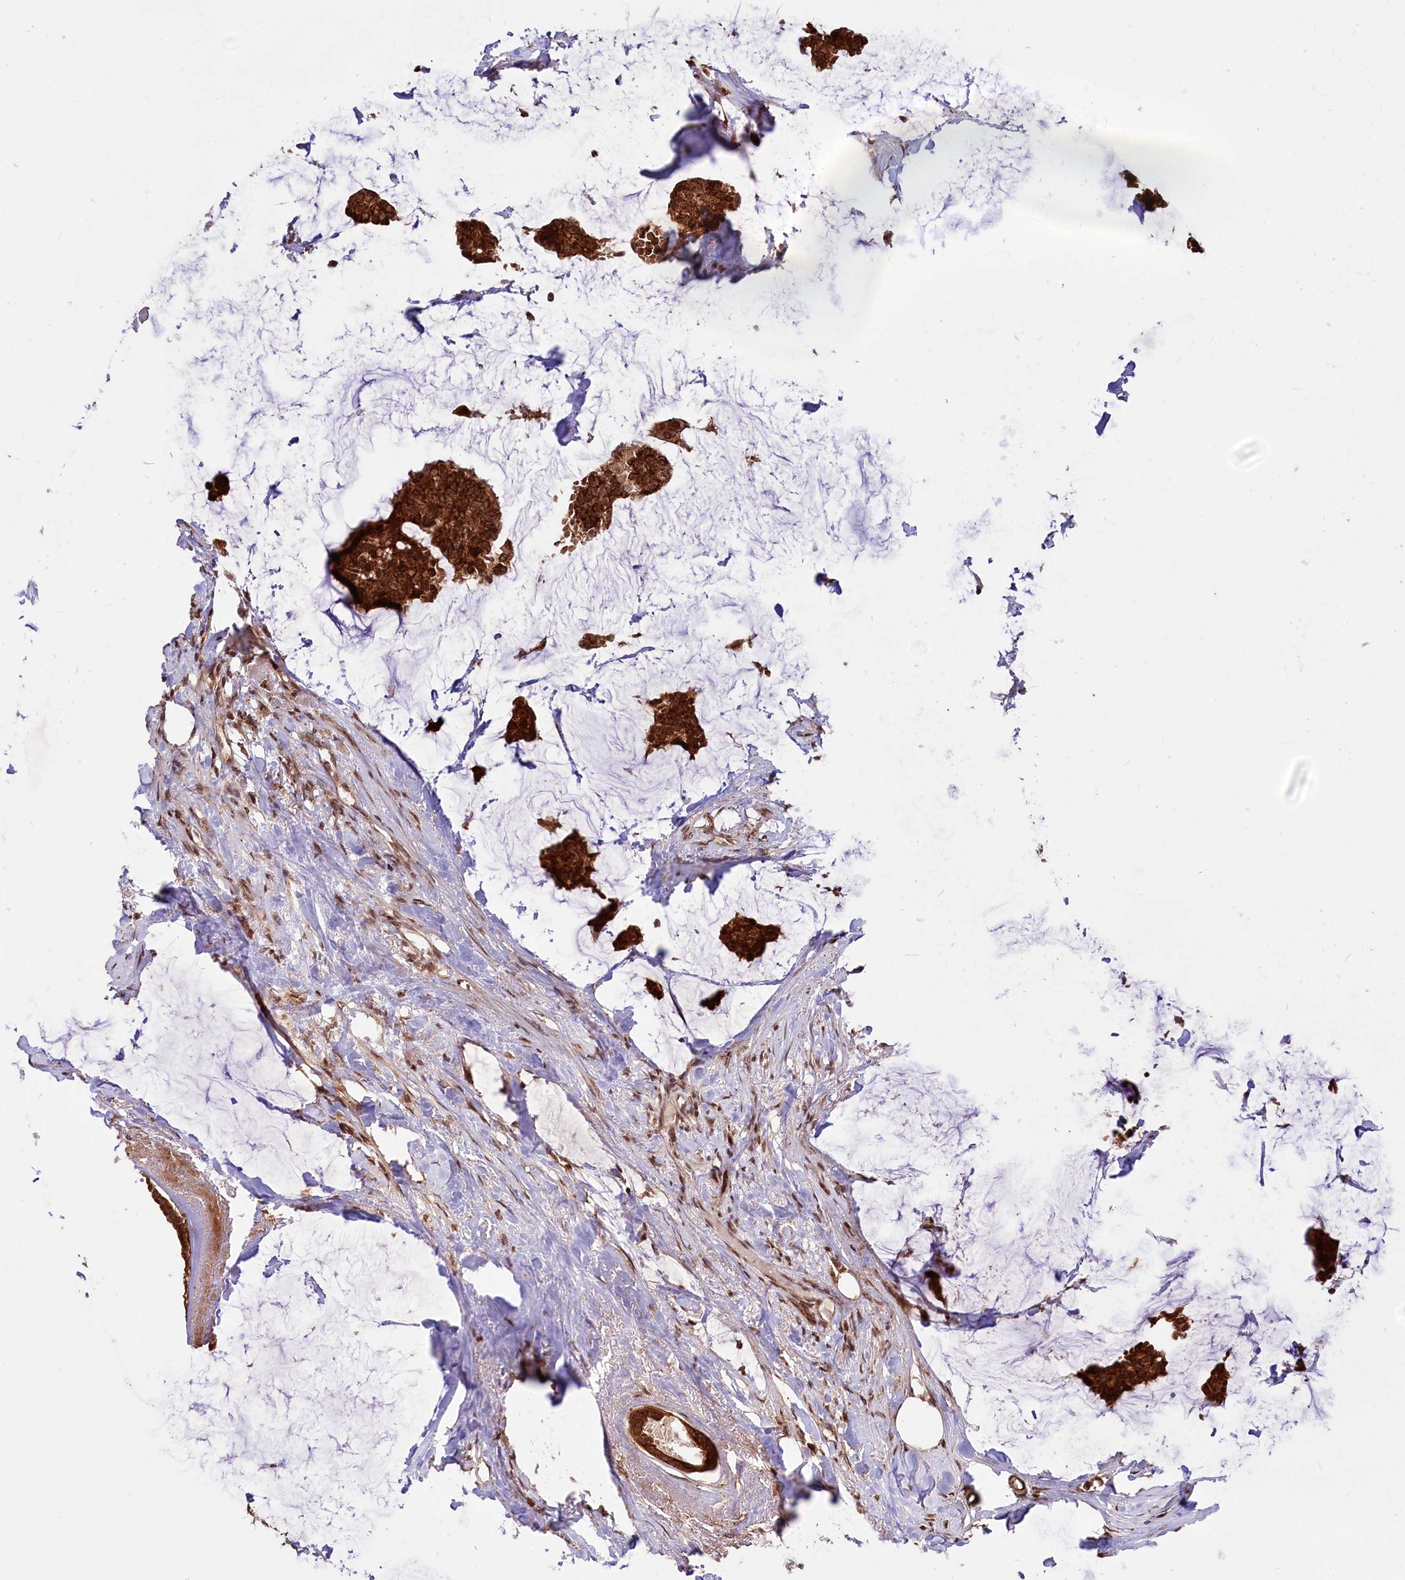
{"staining": {"intensity": "strong", "quantity": ">75%", "location": "cytoplasmic/membranous,nuclear"}, "tissue": "breast cancer", "cell_type": "Tumor cells", "image_type": "cancer", "snomed": [{"axis": "morphology", "description": "Duct carcinoma"}, {"axis": "topography", "description": "Breast"}], "caption": "Tumor cells exhibit high levels of strong cytoplasmic/membranous and nuclear staining in approximately >75% of cells in human breast intraductal carcinoma.", "gene": "PHC3", "patient": {"sex": "female", "age": 93}}